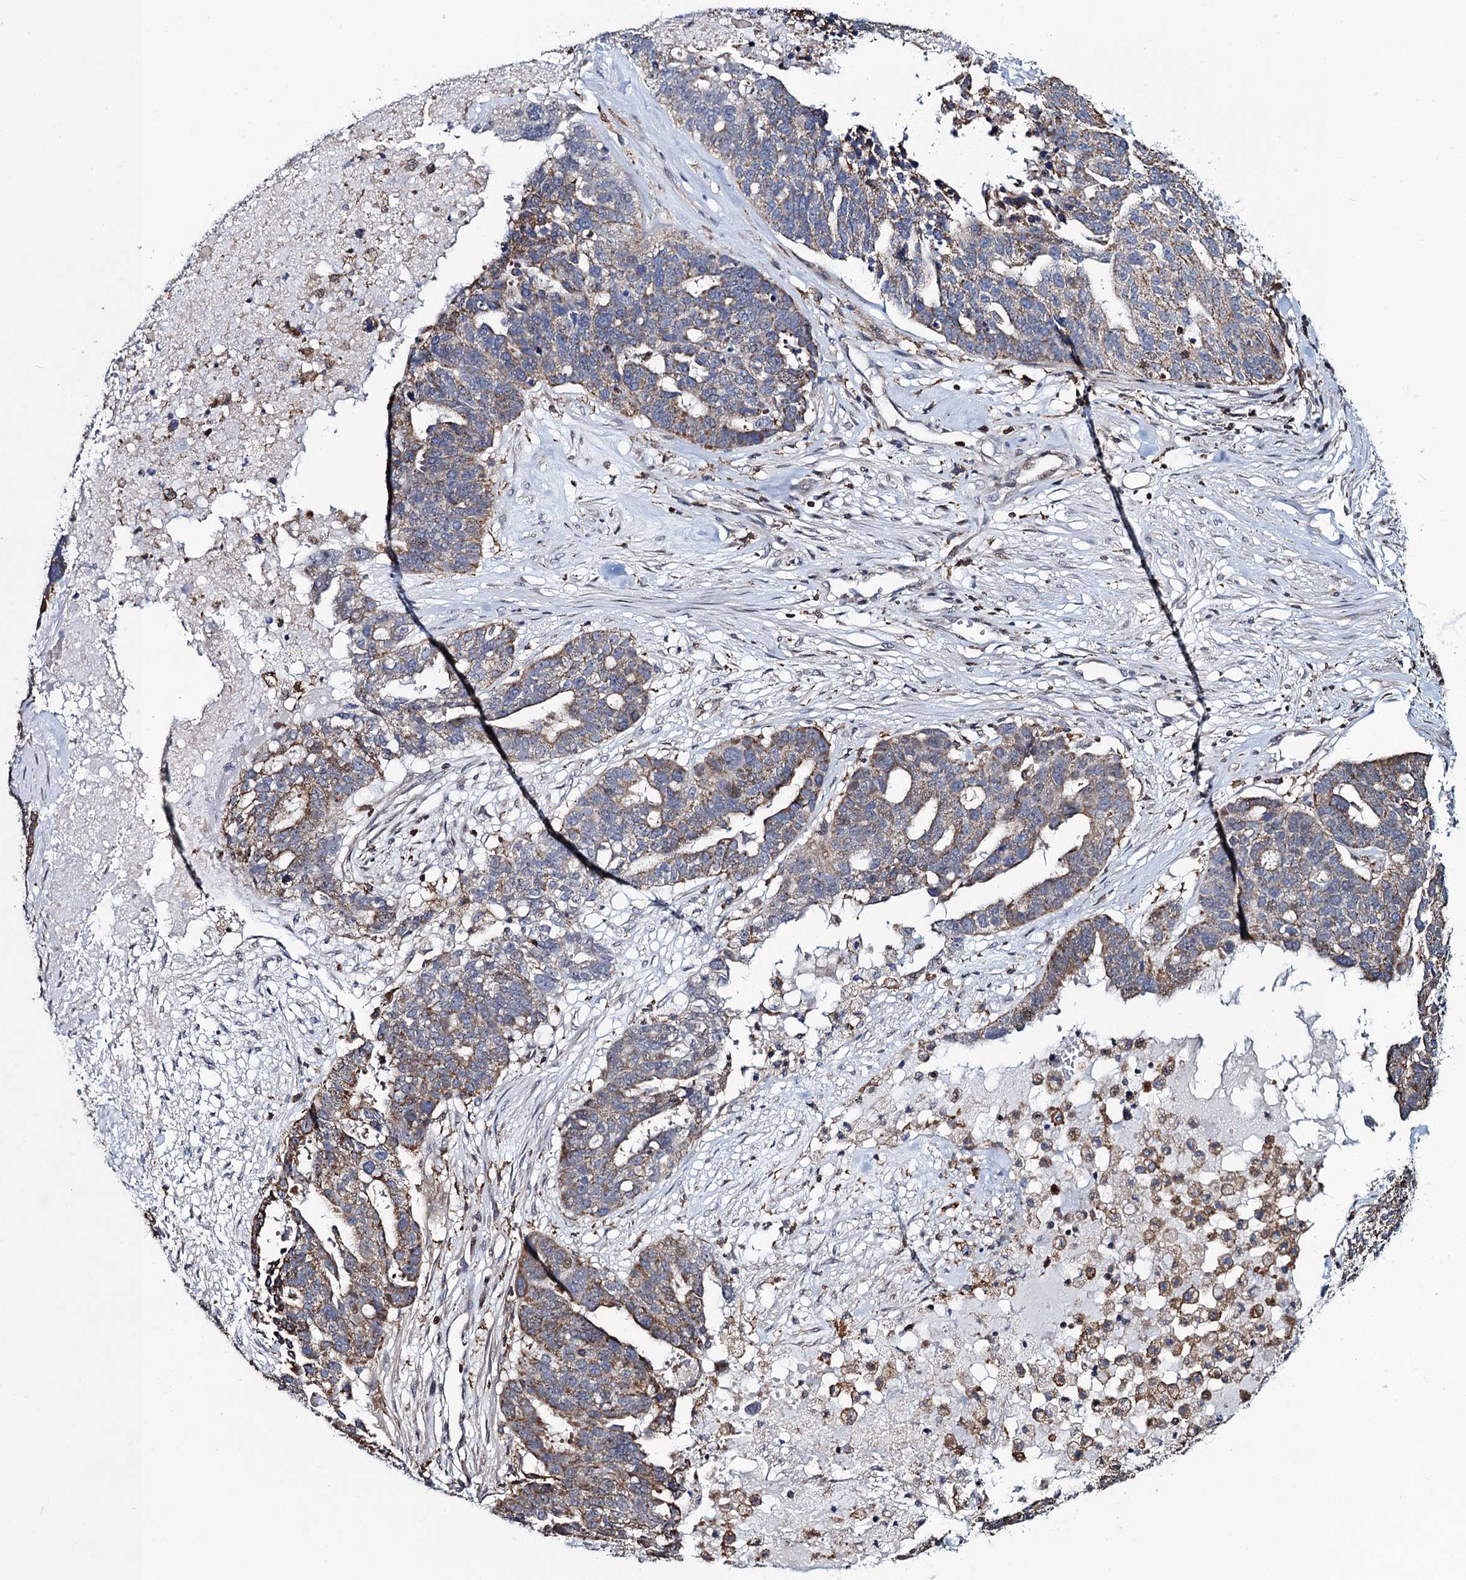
{"staining": {"intensity": "weak", "quantity": "25%-75%", "location": "cytoplasmic/membranous"}, "tissue": "ovarian cancer", "cell_type": "Tumor cells", "image_type": "cancer", "snomed": [{"axis": "morphology", "description": "Cystadenocarcinoma, serous, NOS"}, {"axis": "topography", "description": "Ovary"}], "caption": "Immunohistochemical staining of ovarian serous cystadenocarcinoma reveals low levels of weak cytoplasmic/membranous positivity in about 25%-75% of tumor cells.", "gene": "CCDC102A", "patient": {"sex": "female", "age": 59}}